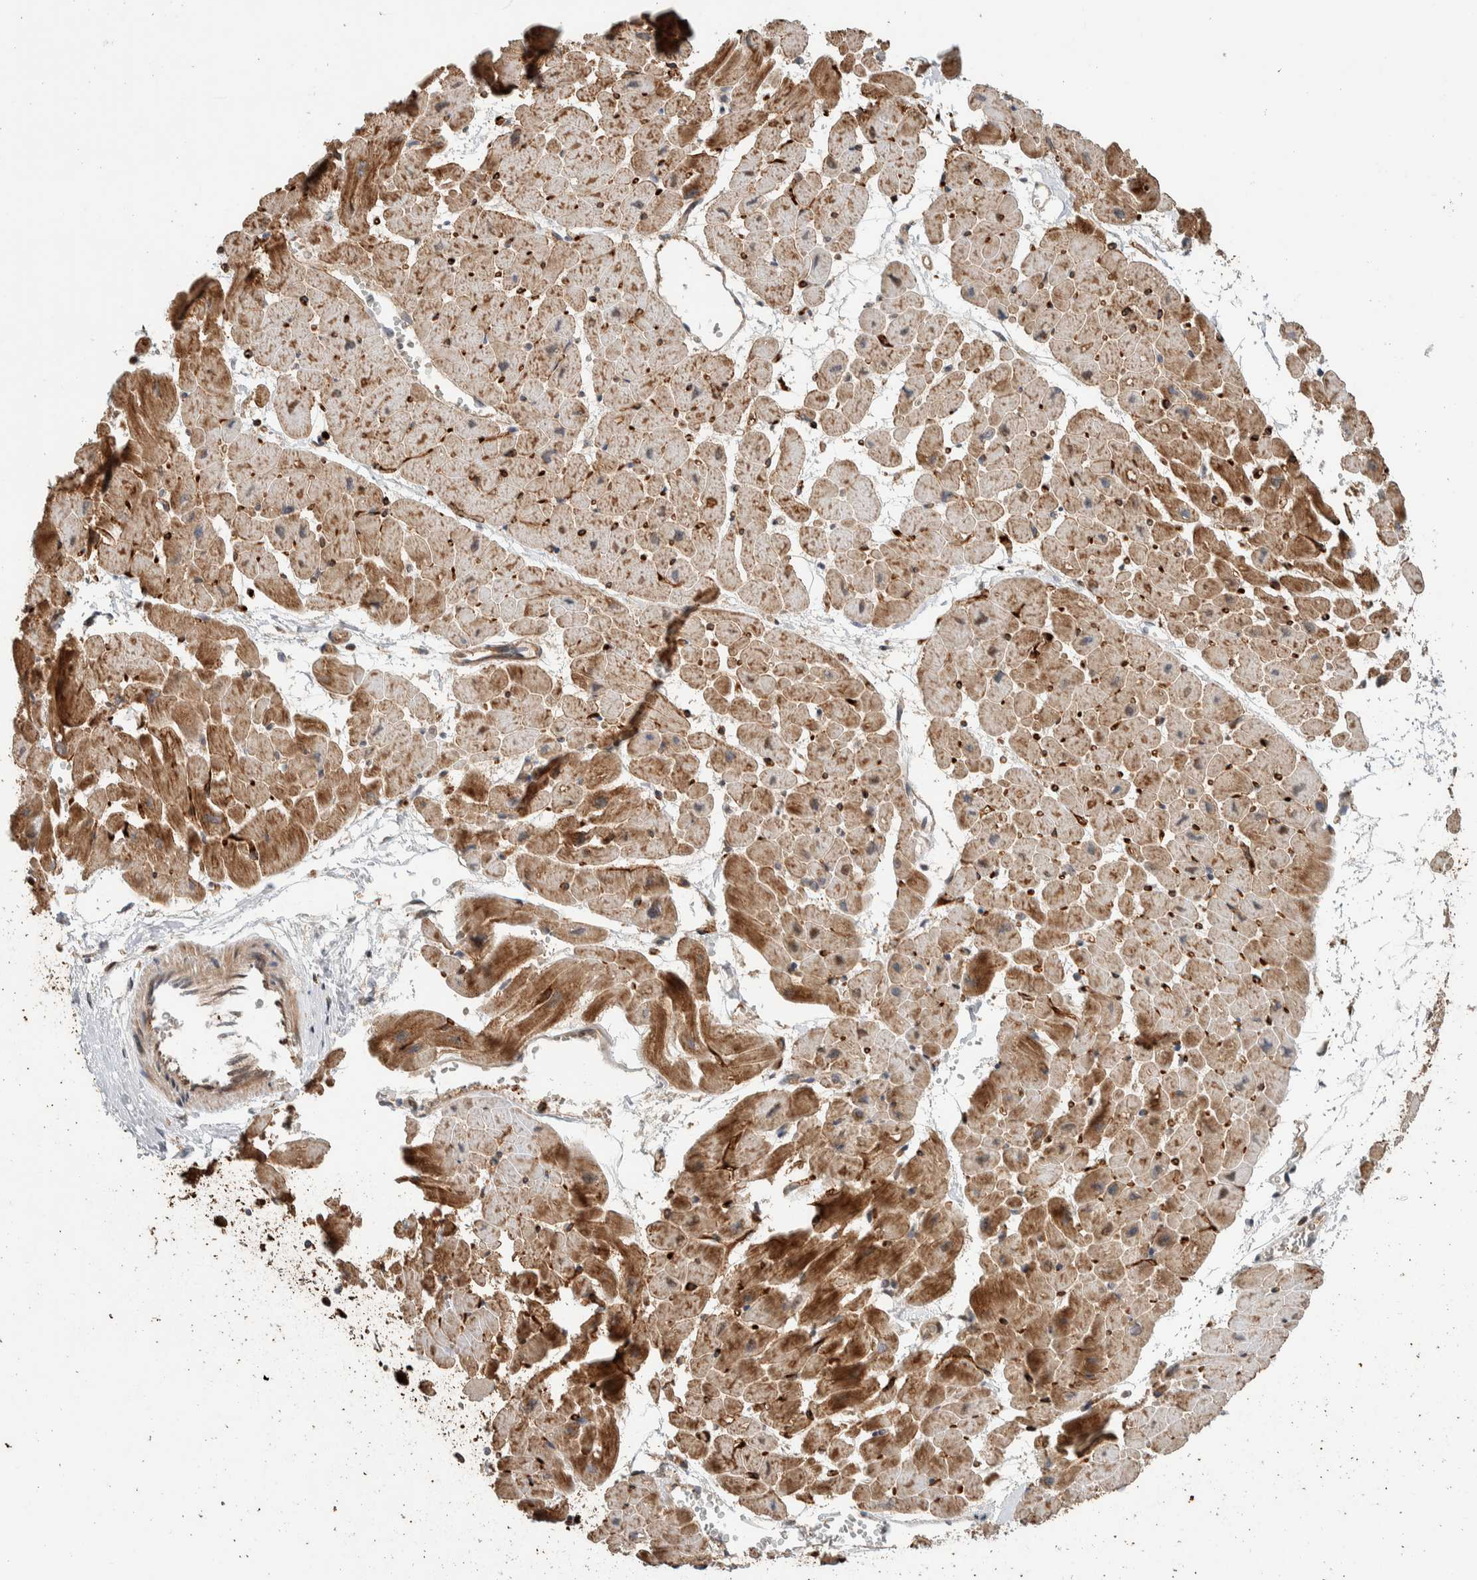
{"staining": {"intensity": "moderate", "quantity": ">75%", "location": "cytoplasmic/membranous"}, "tissue": "heart muscle", "cell_type": "Cardiomyocytes", "image_type": "normal", "snomed": [{"axis": "morphology", "description": "Normal tissue, NOS"}, {"axis": "topography", "description": "Heart"}], "caption": "Cardiomyocytes reveal medium levels of moderate cytoplasmic/membranous staining in about >75% of cells in benign heart muscle.", "gene": "VPS53", "patient": {"sex": "male", "age": 45}}